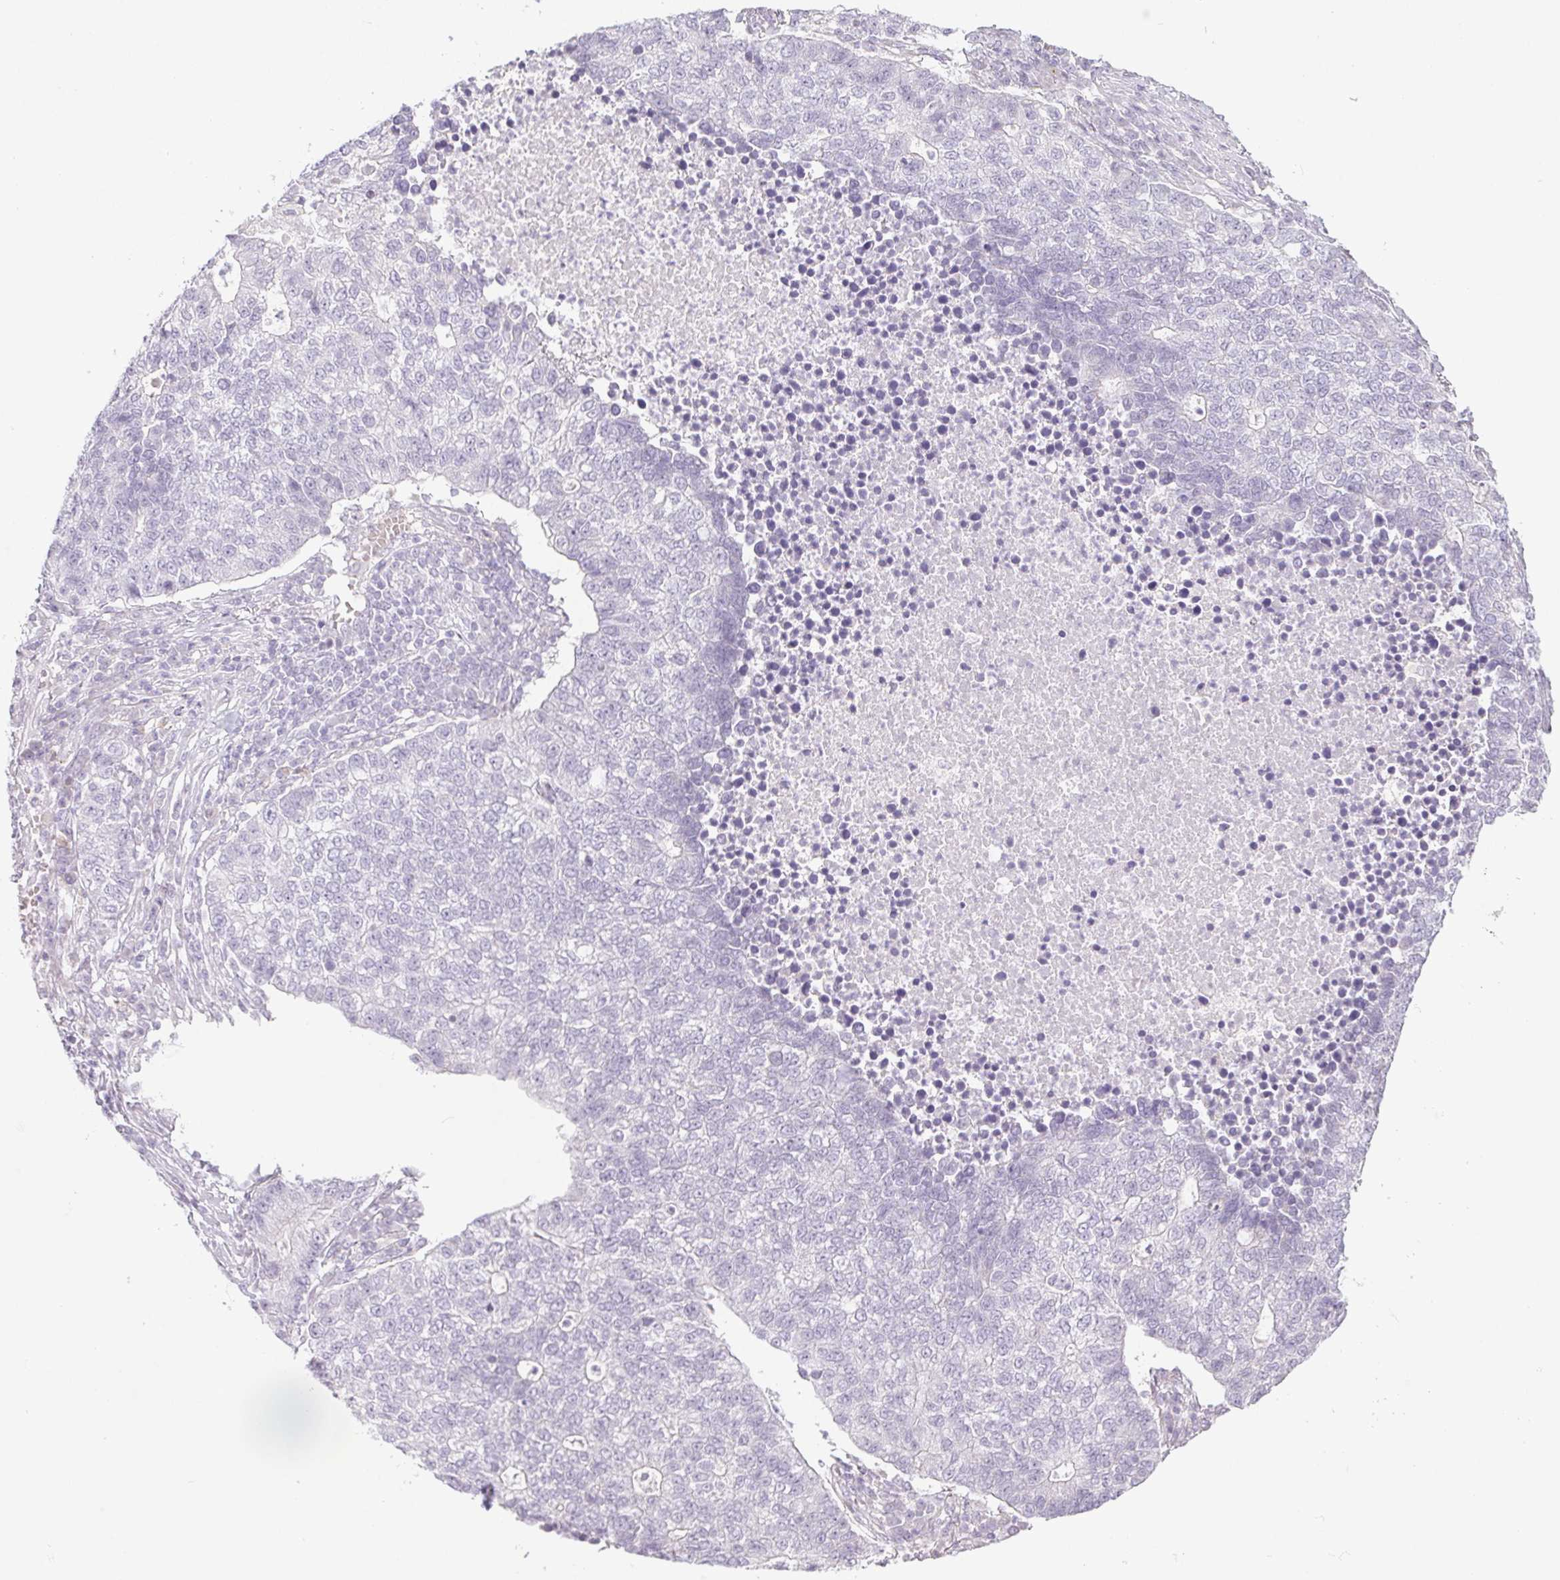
{"staining": {"intensity": "negative", "quantity": "none", "location": "none"}, "tissue": "lung cancer", "cell_type": "Tumor cells", "image_type": "cancer", "snomed": [{"axis": "morphology", "description": "Adenocarcinoma, NOS"}, {"axis": "topography", "description": "Lung"}], "caption": "Tumor cells show no significant protein positivity in lung cancer (adenocarcinoma). (DAB immunohistochemistry visualized using brightfield microscopy, high magnification).", "gene": "CTCFL", "patient": {"sex": "male", "age": 57}}